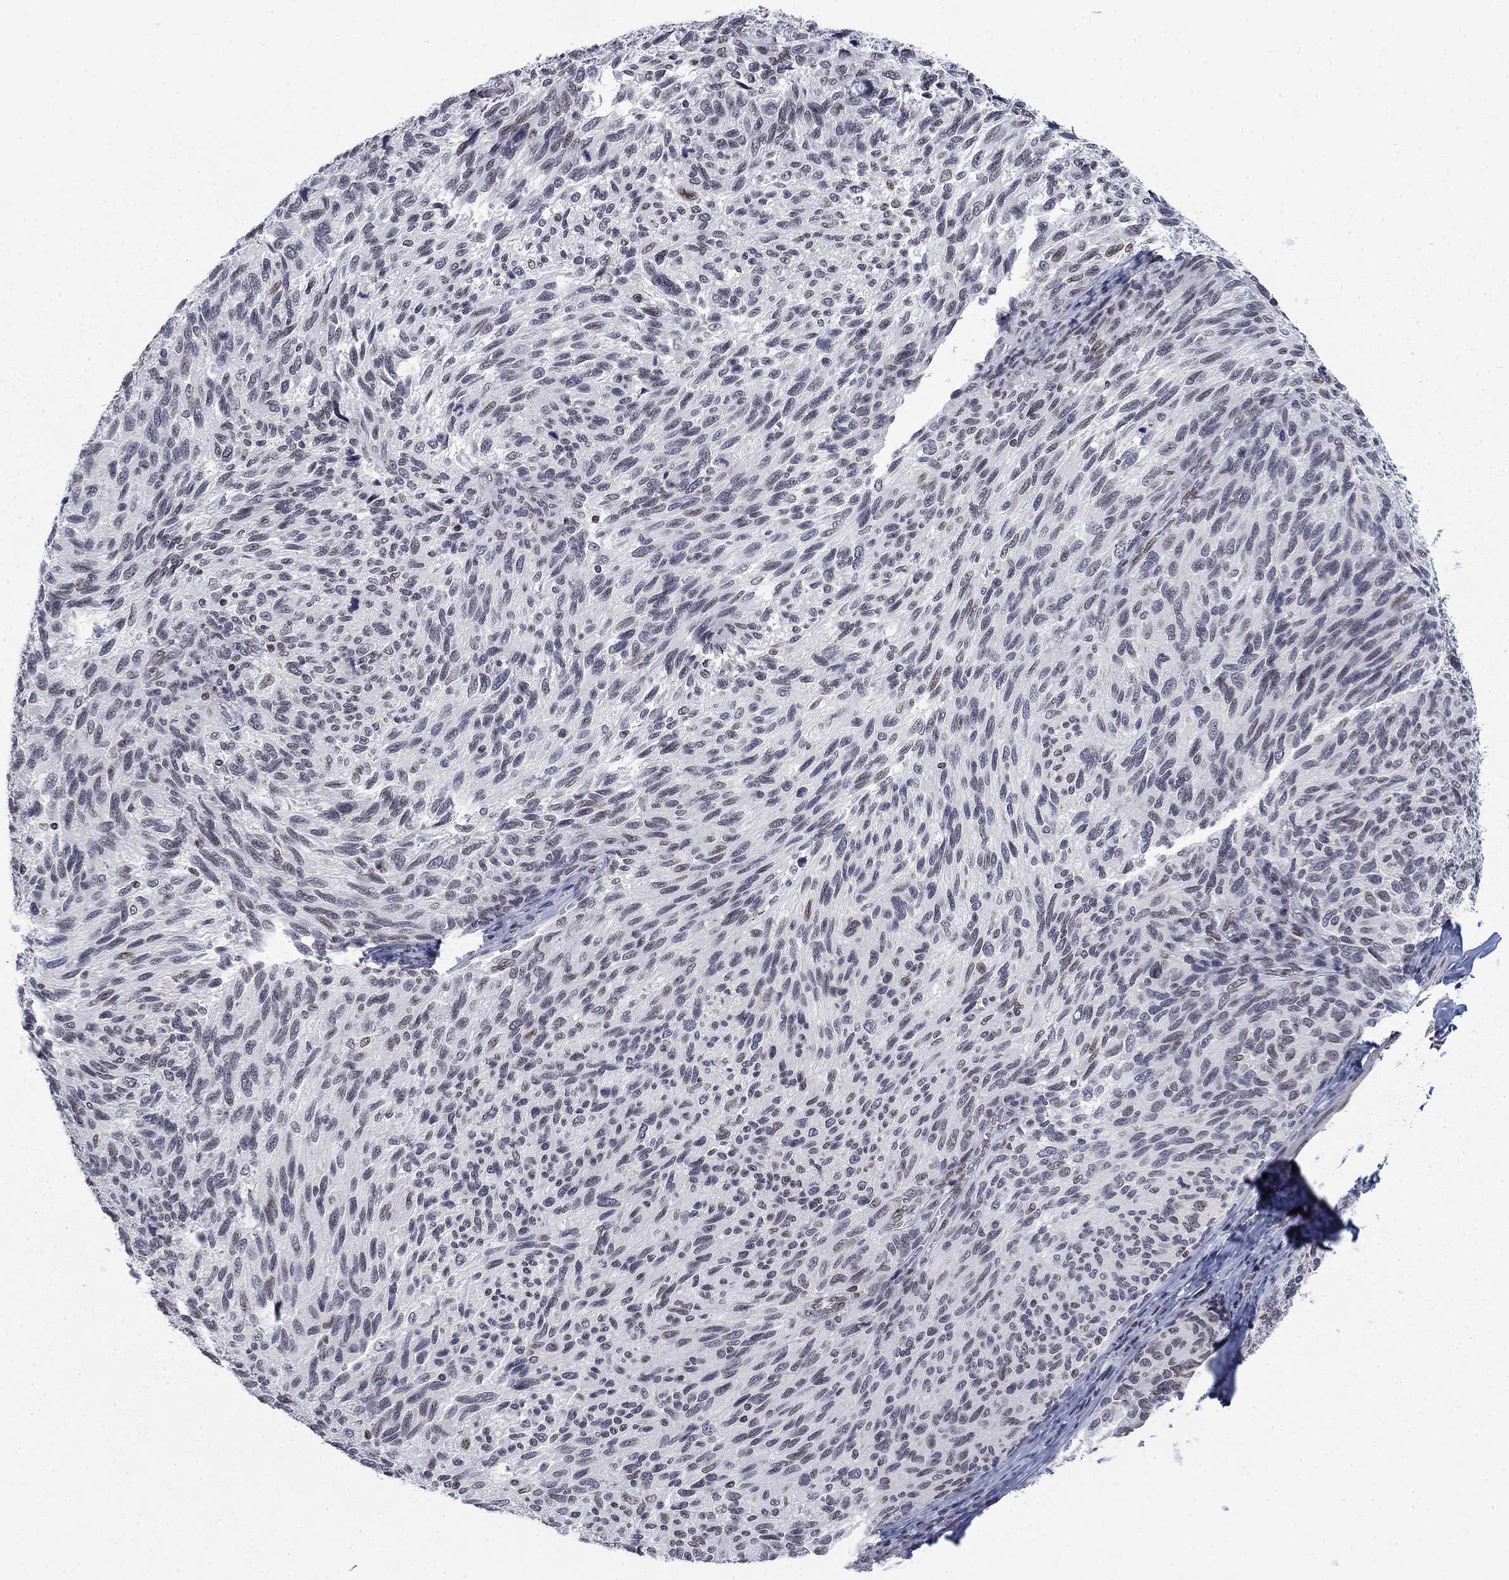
{"staining": {"intensity": "strong", "quantity": "<25%", "location": "cytoplasmic/membranous,nuclear"}, "tissue": "melanoma", "cell_type": "Tumor cells", "image_type": "cancer", "snomed": [{"axis": "morphology", "description": "Malignant melanoma, NOS"}, {"axis": "topography", "description": "Skin"}], "caption": "Immunohistochemistry (IHC) staining of malignant melanoma, which demonstrates medium levels of strong cytoplasmic/membranous and nuclear expression in about <25% of tumor cells indicating strong cytoplasmic/membranous and nuclear protein positivity. The staining was performed using DAB (3,3'-diaminobenzidine) (brown) for protein detection and nuclei were counterstained in hematoxylin (blue).", "gene": "TOR1AIP1", "patient": {"sex": "female", "age": 73}}